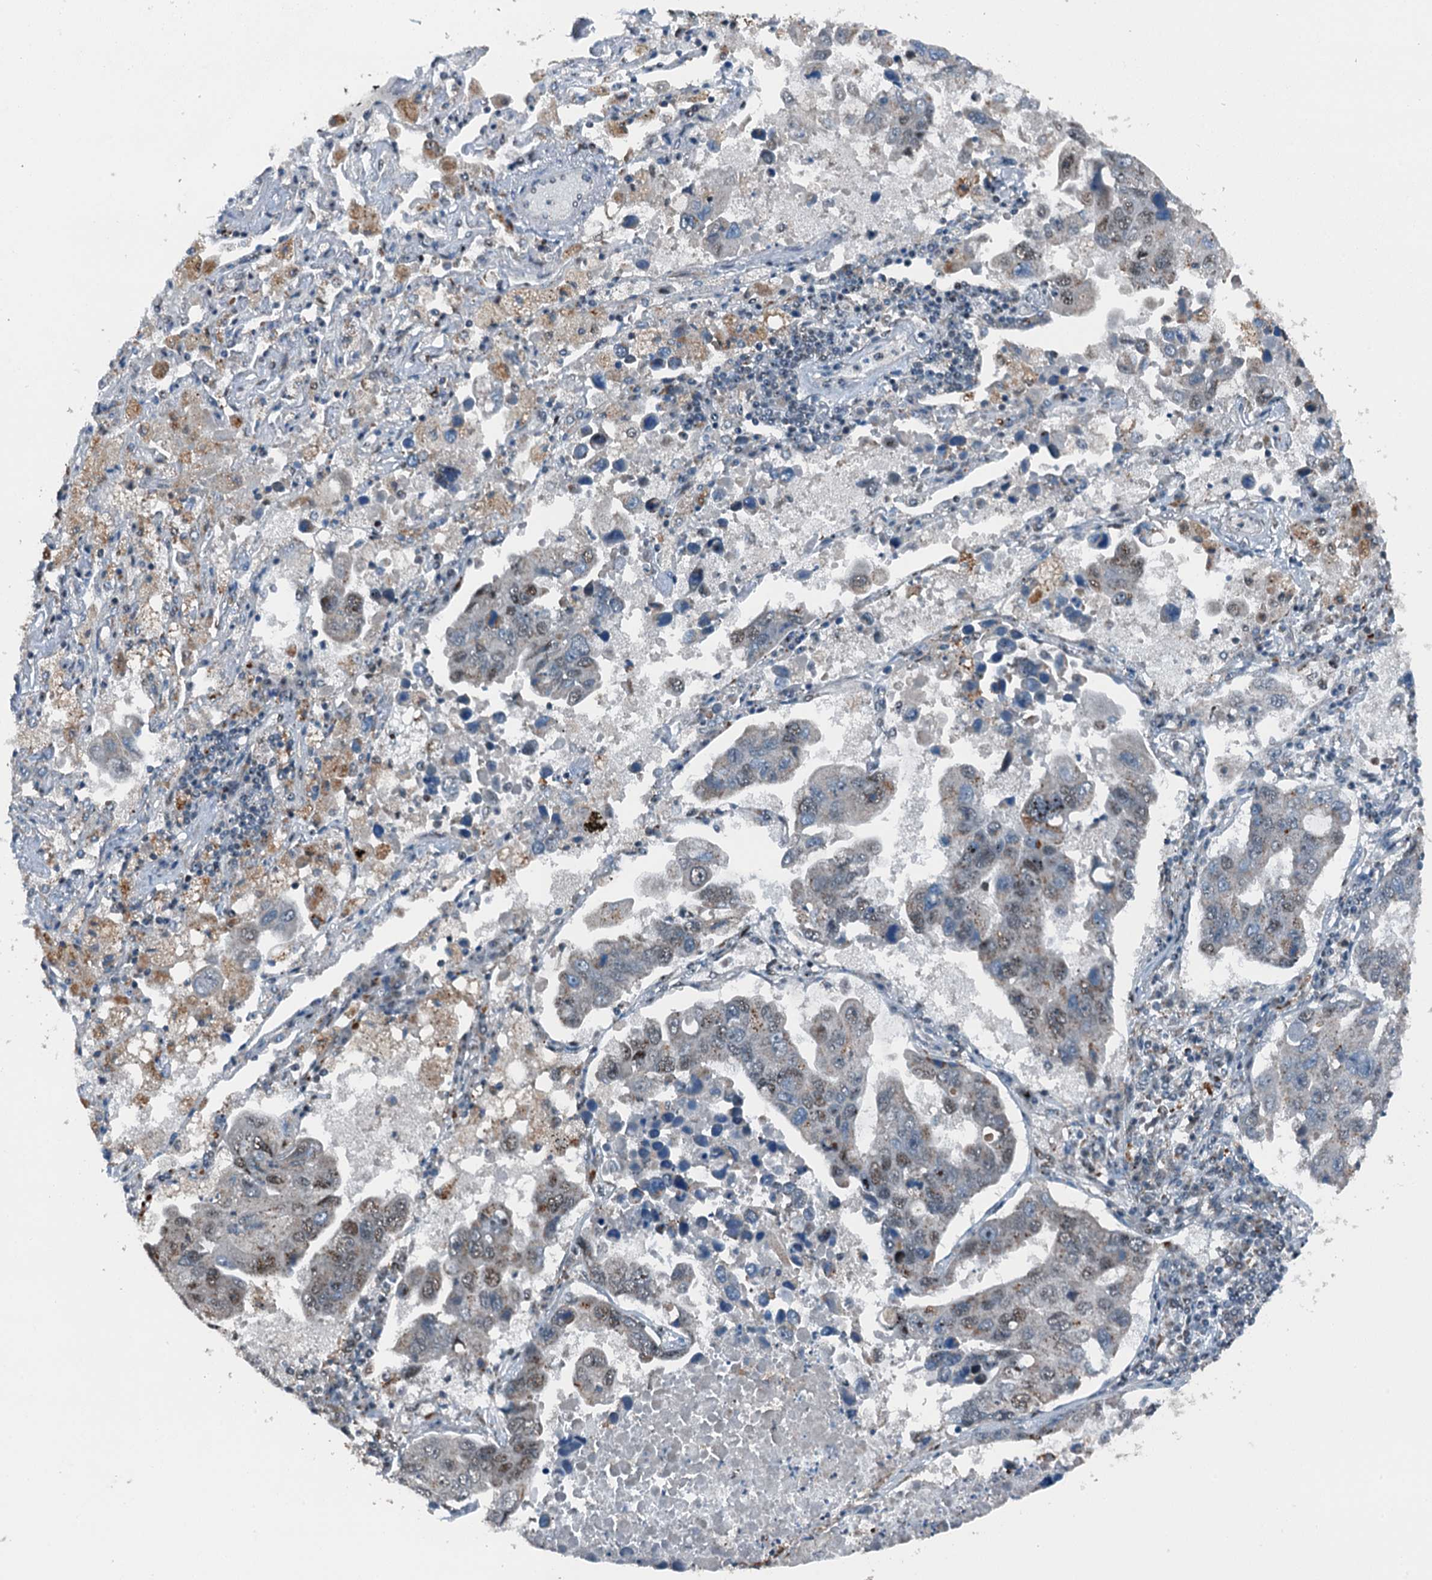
{"staining": {"intensity": "negative", "quantity": "none", "location": "none"}, "tissue": "lung cancer", "cell_type": "Tumor cells", "image_type": "cancer", "snomed": [{"axis": "morphology", "description": "Adenocarcinoma, NOS"}, {"axis": "topography", "description": "Lung"}], "caption": "There is no significant staining in tumor cells of lung cancer.", "gene": "BMERB1", "patient": {"sex": "male", "age": 64}}